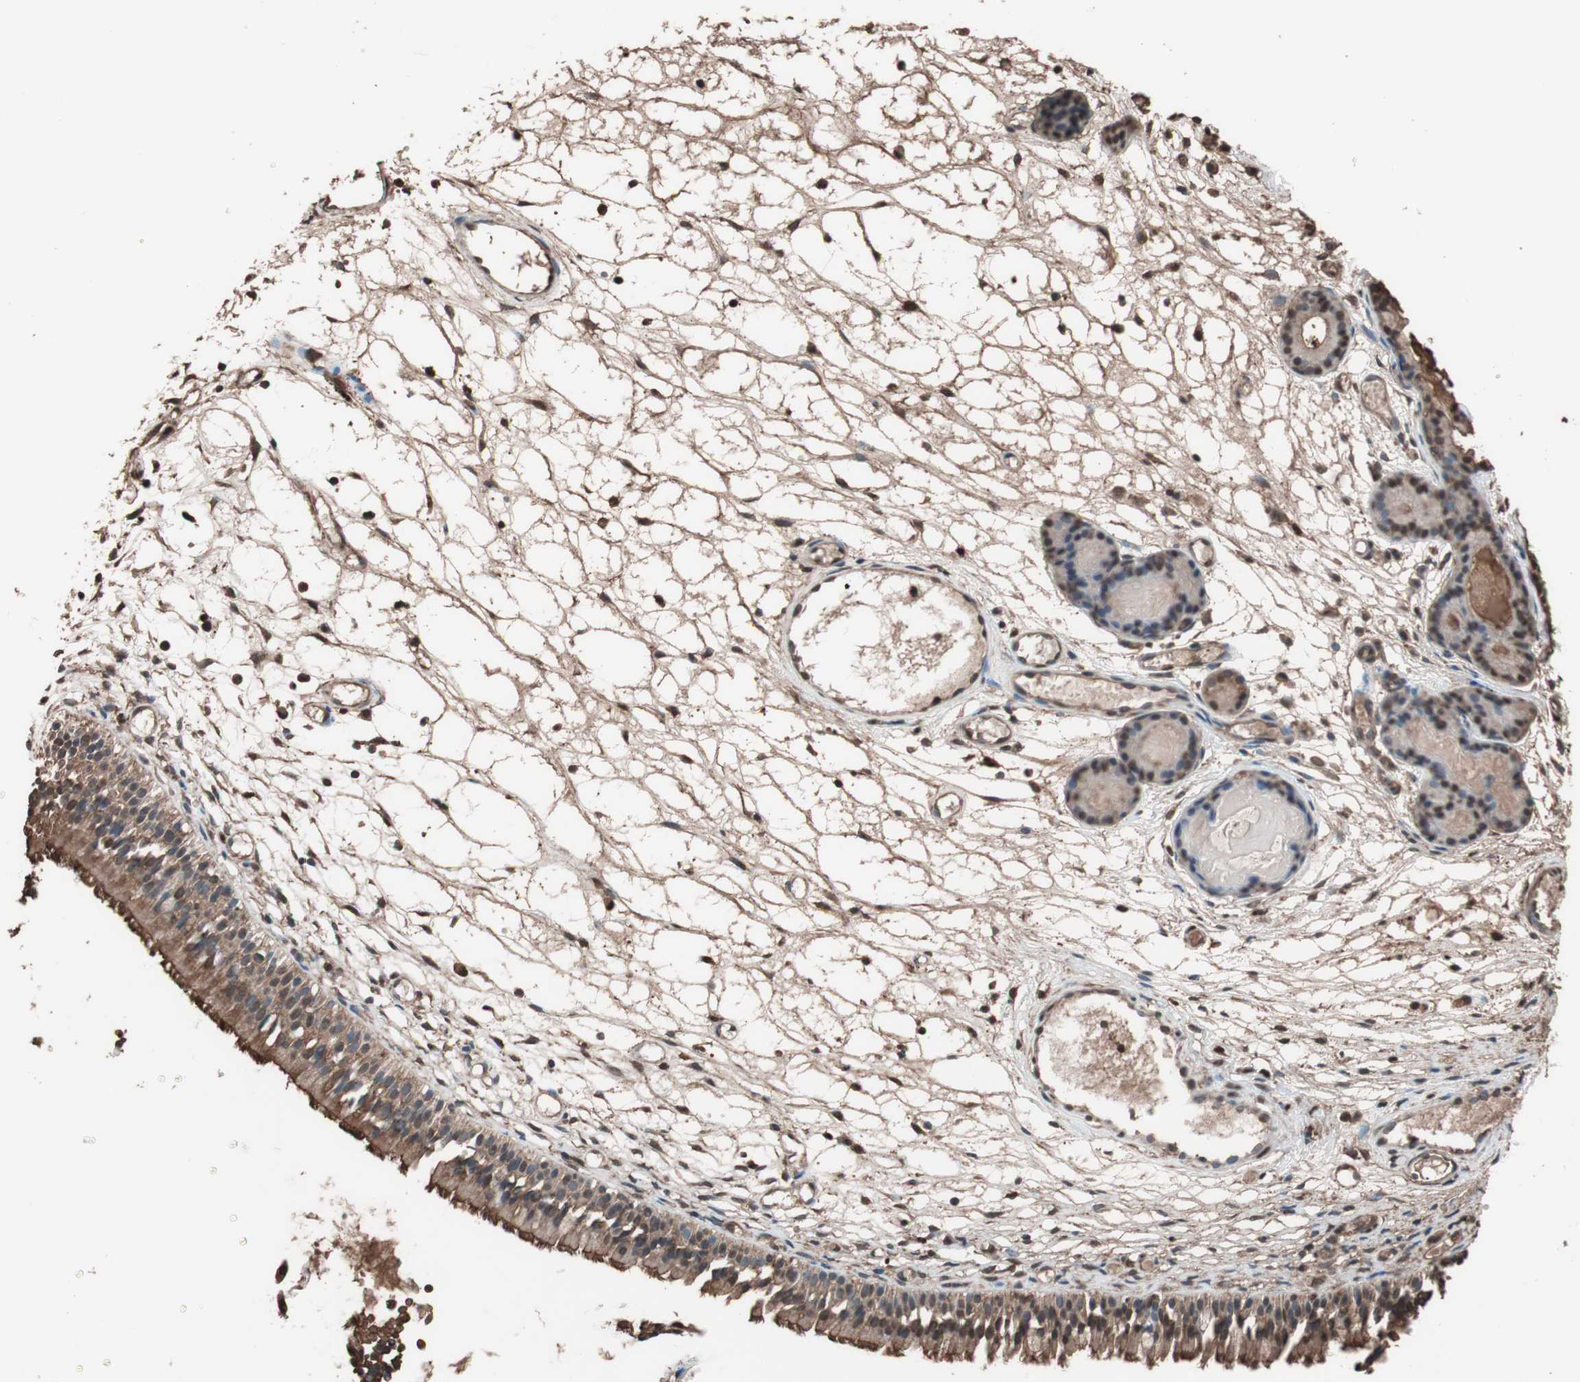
{"staining": {"intensity": "moderate", "quantity": ">75%", "location": "cytoplasmic/membranous"}, "tissue": "nasopharynx", "cell_type": "Respiratory epithelial cells", "image_type": "normal", "snomed": [{"axis": "morphology", "description": "Normal tissue, NOS"}, {"axis": "topography", "description": "Nasopharynx"}], "caption": "High-magnification brightfield microscopy of benign nasopharynx stained with DAB (brown) and counterstained with hematoxylin (blue). respiratory epithelial cells exhibit moderate cytoplasmic/membranous staining is seen in about>75% of cells. The staining was performed using DAB, with brown indicating positive protein expression. Nuclei are stained blue with hematoxylin.", "gene": "CALM2", "patient": {"sex": "female", "age": 54}}